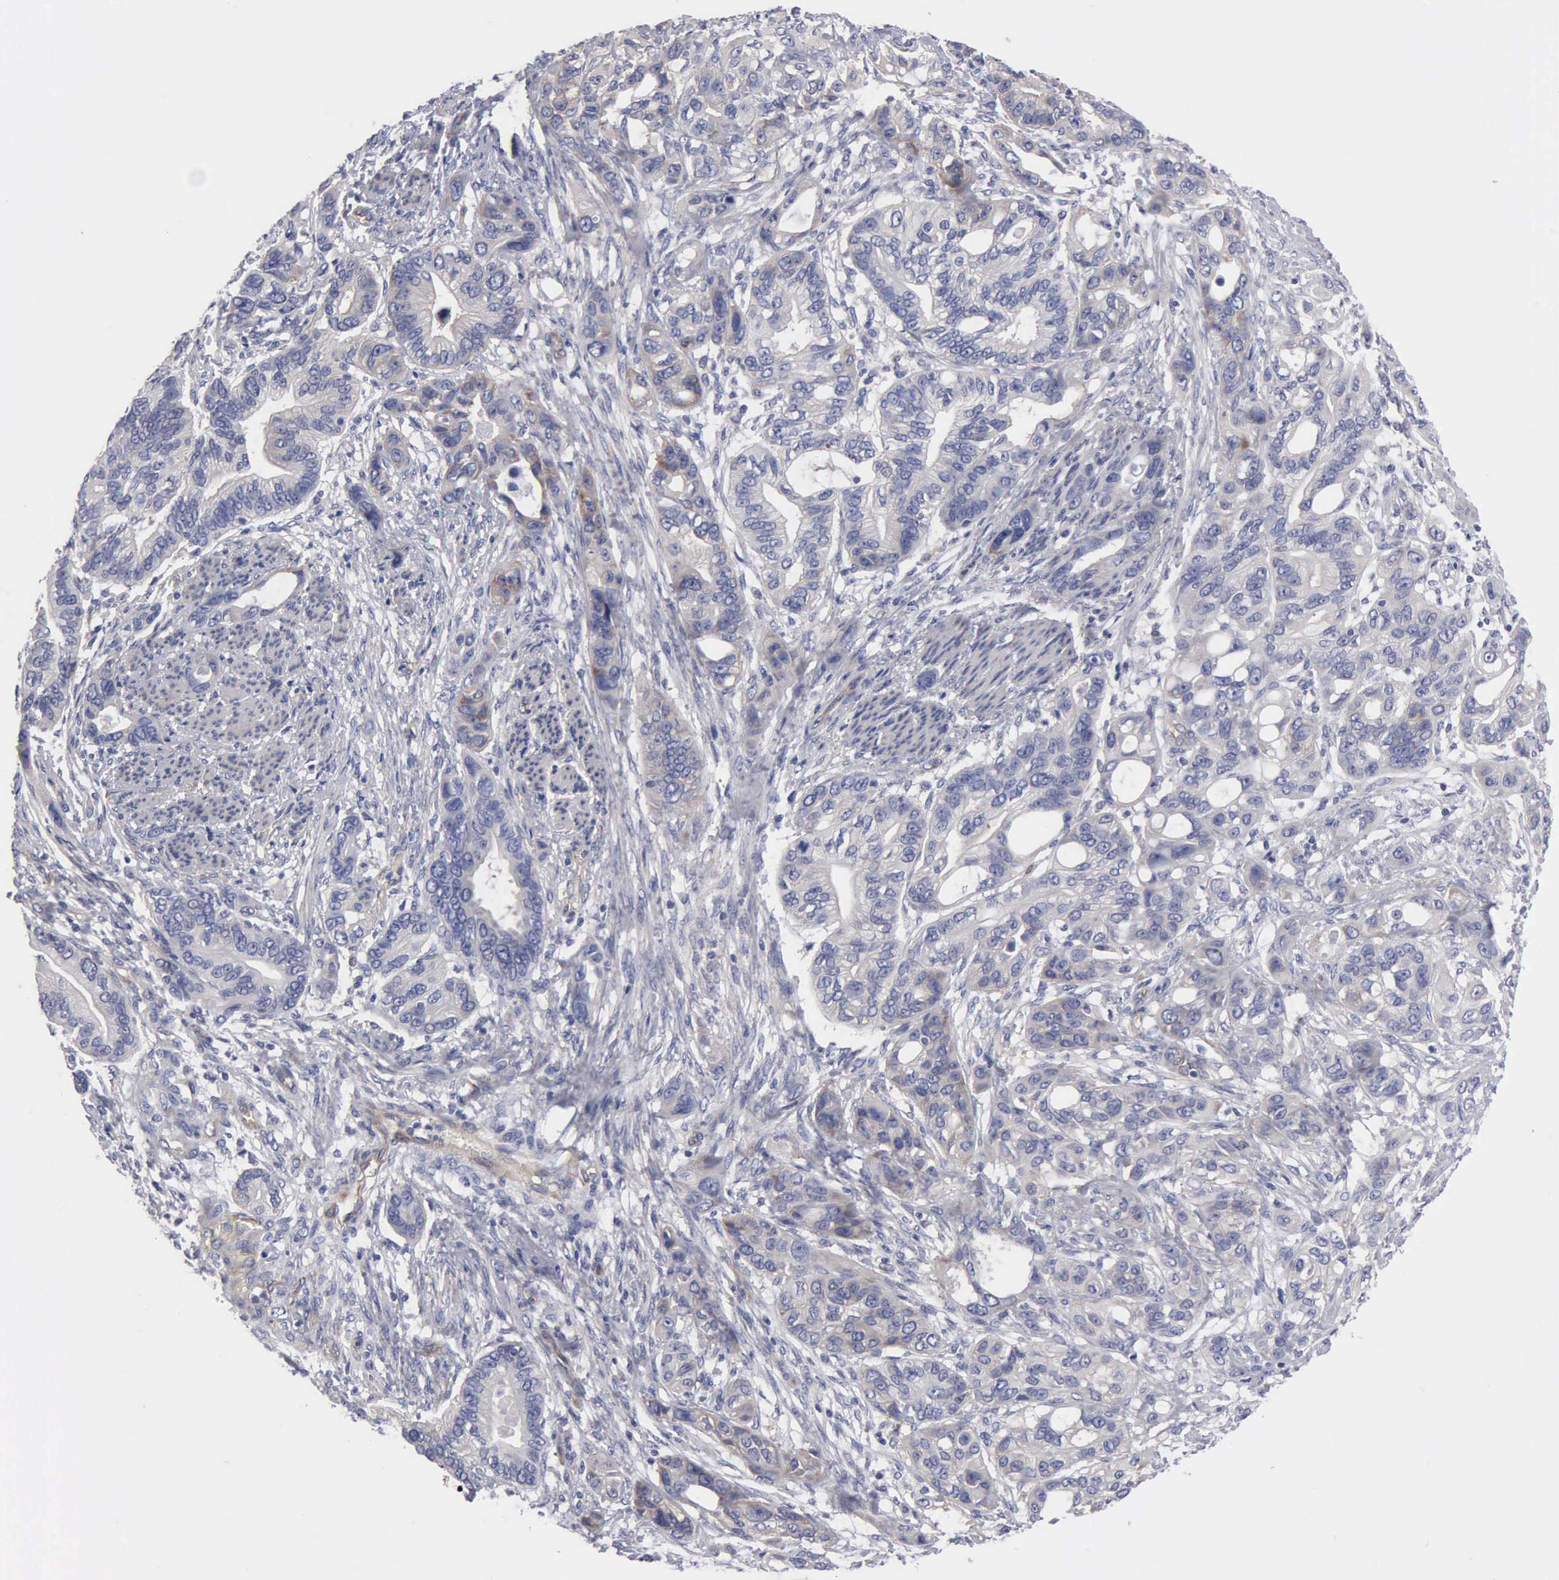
{"staining": {"intensity": "weak", "quantity": "<25%", "location": "cytoplasmic/membranous"}, "tissue": "stomach cancer", "cell_type": "Tumor cells", "image_type": "cancer", "snomed": [{"axis": "morphology", "description": "Adenocarcinoma, NOS"}, {"axis": "topography", "description": "Stomach, upper"}], "caption": "This is a micrograph of immunohistochemistry staining of stomach cancer, which shows no expression in tumor cells.", "gene": "RDX", "patient": {"sex": "male", "age": 47}}